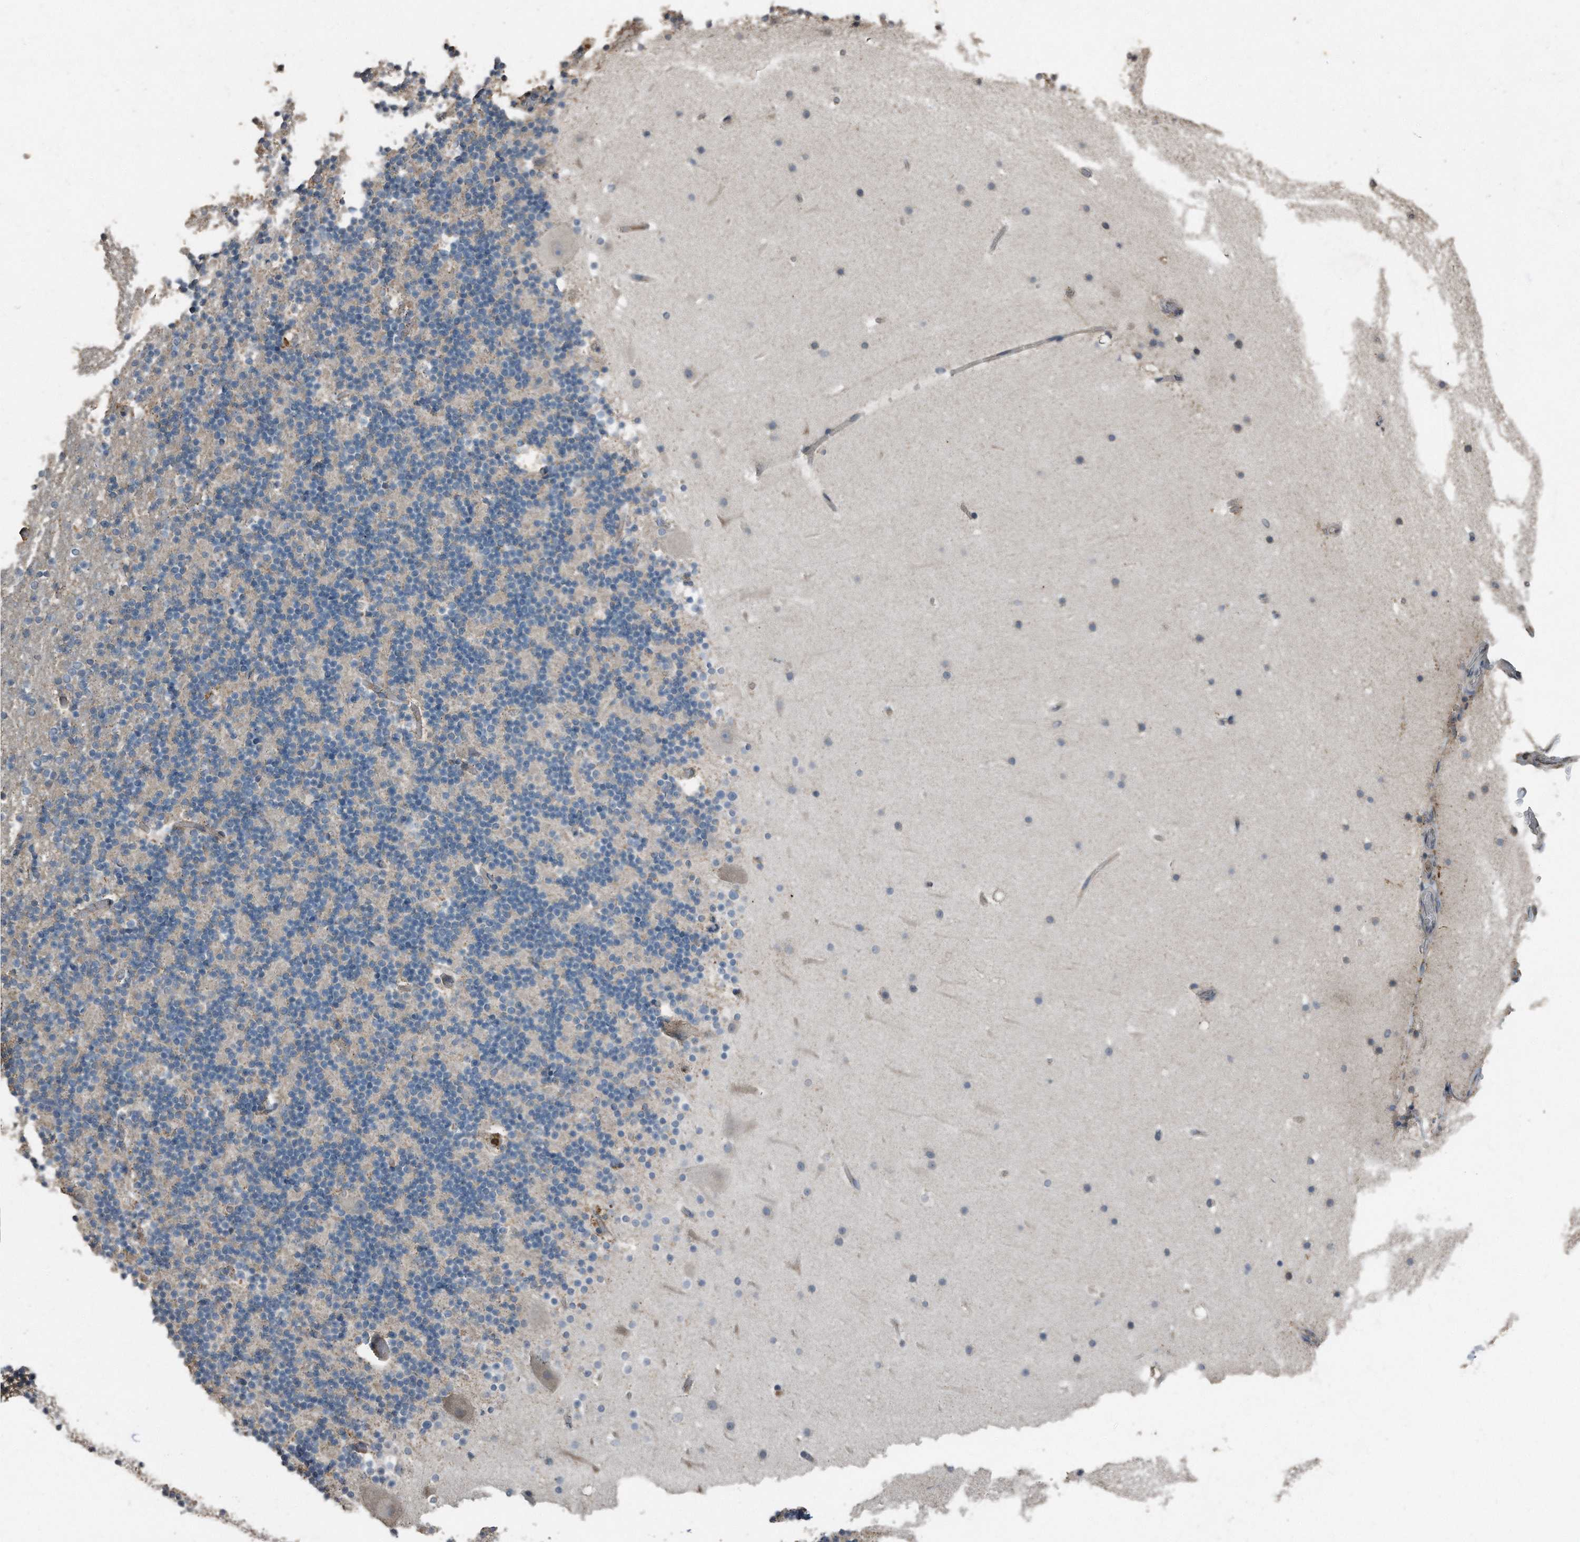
{"staining": {"intensity": "negative", "quantity": "none", "location": "none"}, "tissue": "cerebellum", "cell_type": "Cells in granular layer", "image_type": "normal", "snomed": [{"axis": "morphology", "description": "Normal tissue, NOS"}, {"axis": "topography", "description": "Cerebellum"}], "caption": "IHC histopathology image of benign cerebellum stained for a protein (brown), which displays no positivity in cells in granular layer.", "gene": "C9", "patient": {"sex": "male", "age": 57}}